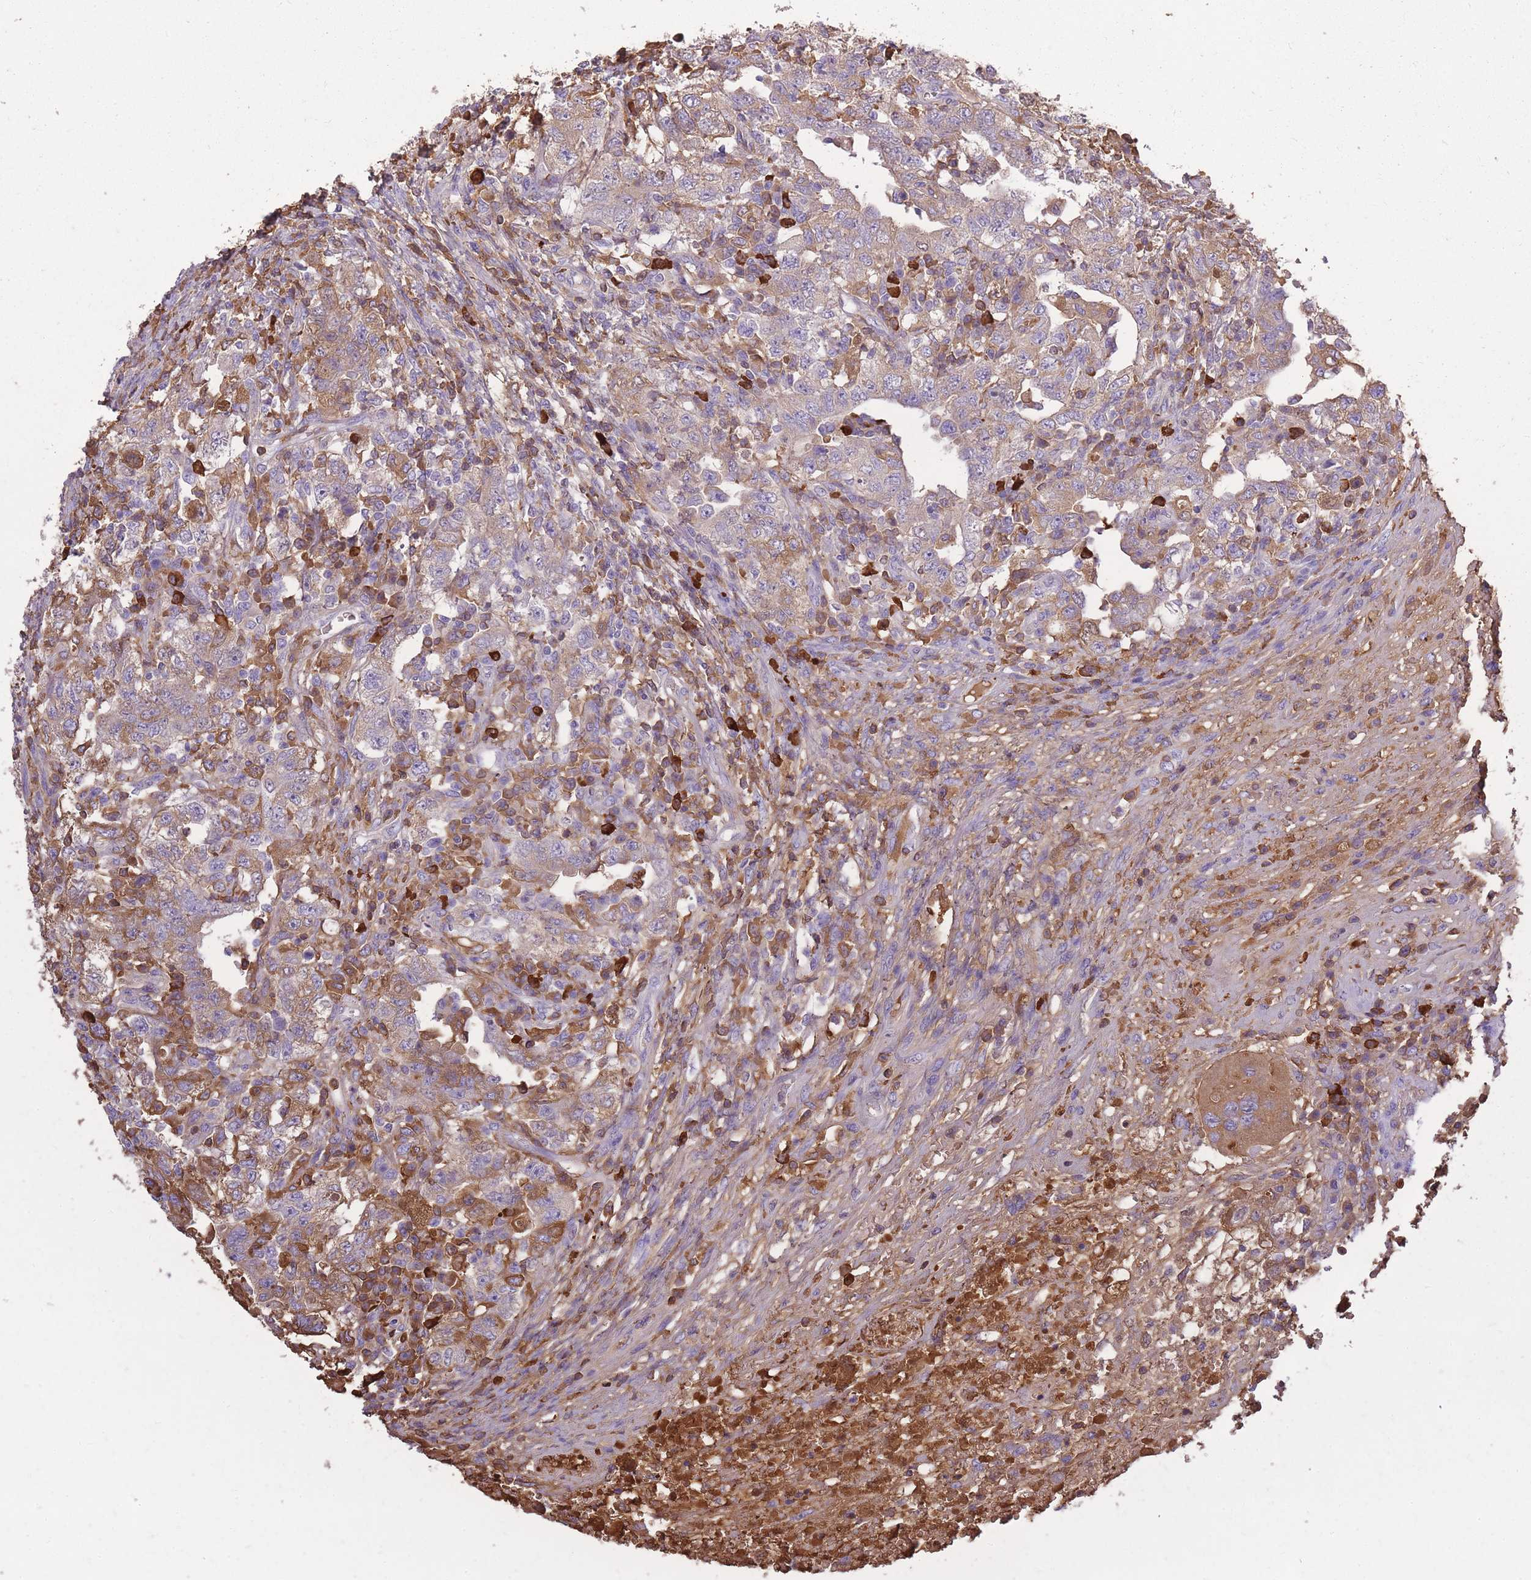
{"staining": {"intensity": "moderate", "quantity": "25%-75%", "location": "cytoplasmic/membranous"}, "tissue": "testis cancer", "cell_type": "Tumor cells", "image_type": "cancer", "snomed": [{"axis": "morphology", "description": "Carcinoma, Embryonal, NOS"}, {"axis": "topography", "description": "Testis"}], "caption": "Tumor cells show medium levels of moderate cytoplasmic/membranous positivity in about 25%-75% of cells in embryonal carcinoma (testis).", "gene": "IGKV1D-42", "patient": {"sex": "male", "age": 26}}